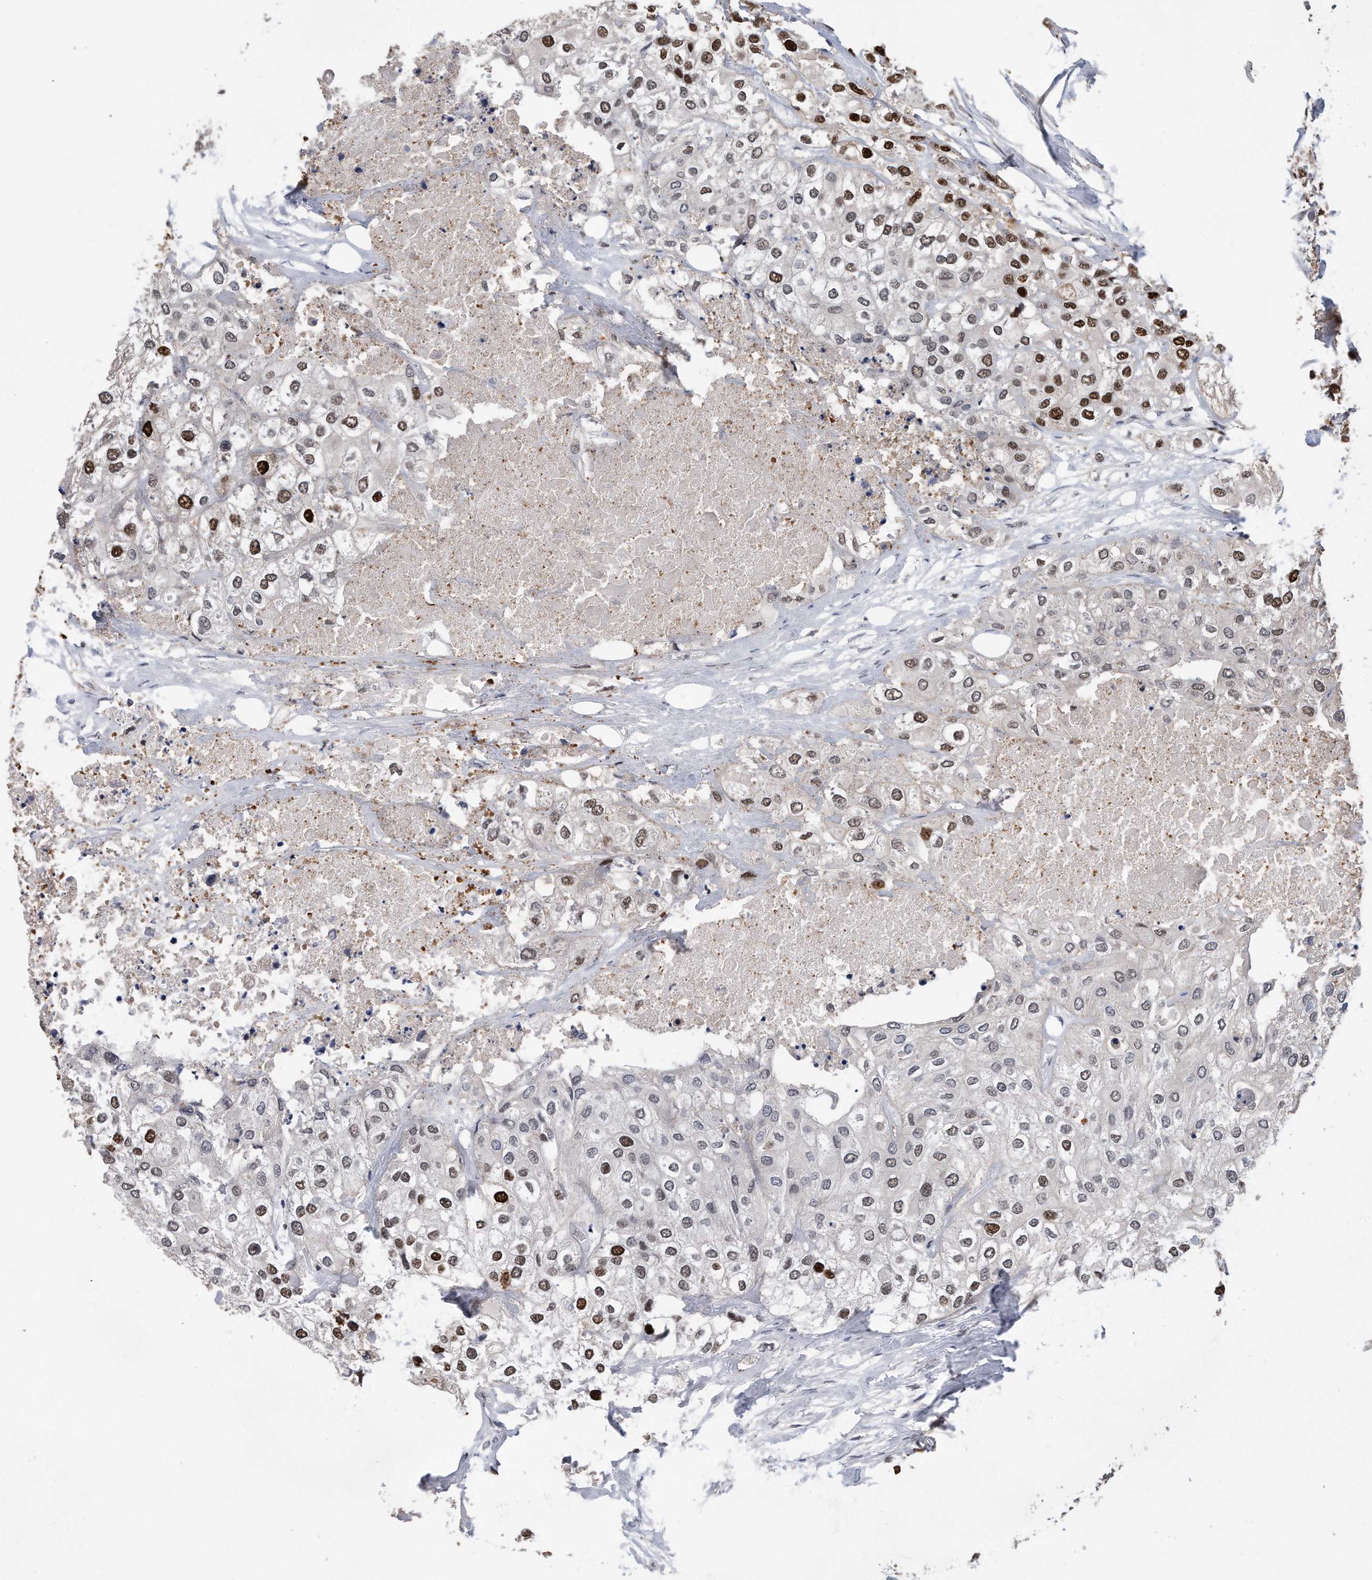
{"staining": {"intensity": "strong", "quantity": "25%-75%", "location": "nuclear"}, "tissue": "urothelial cancer", "cell_type": "Tumor cells", "image_type": "cancer", "snomed": [{"axis": "morphology", "description": "Urothelial carcinoma, High grade"}, {"axis": "topography", "description": "Urinary bladder"}], "caption": "Immunohistochemical staining of human urothelial cancer displays strong nuclear protein expression in about 25%-75% of tumor cells.", "gene": "PCNA", "patient": {"sex": "male", "age": 64}}